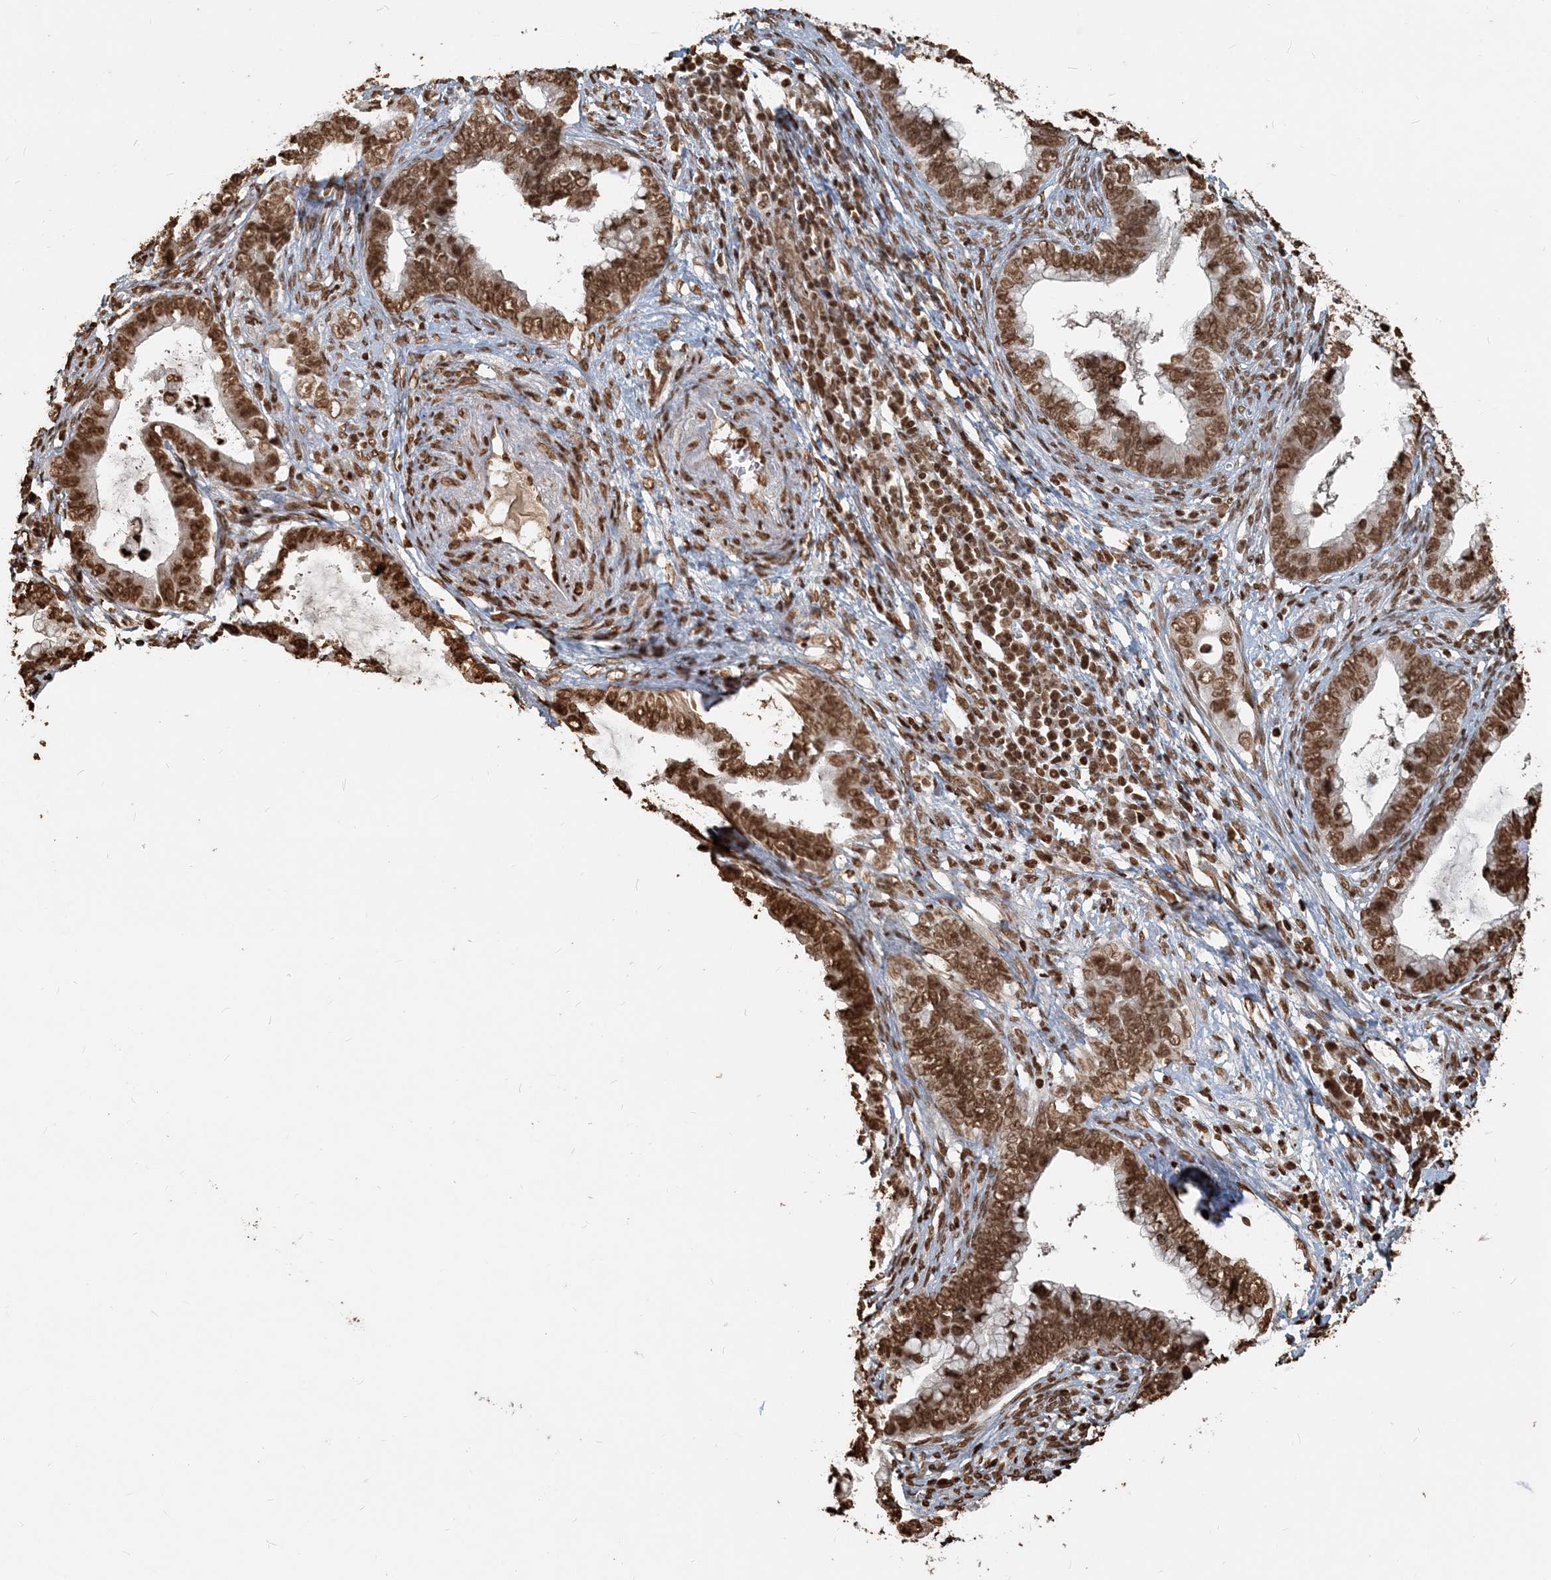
{"staining": {"intensity": "strong", "quantity": ">75%", "location": "nuclear"}, "tissue": "cervical cancer", "cell_type": "Tumor cells", "image_type": "cancer", "snomed": [{"axis": "morphology", "description": "Adenocarcinoma, NOS"}, {"axis": "topography", "description": "Cervix"}], "caption": "This is a photomicrograph of immunohistochemistry (IHC) staining of cervical cancer, which shows strong expression in the nuclear of tumor cells.", "gene": "H3-3B", "patient": {"sex": "female", "age": 44}}